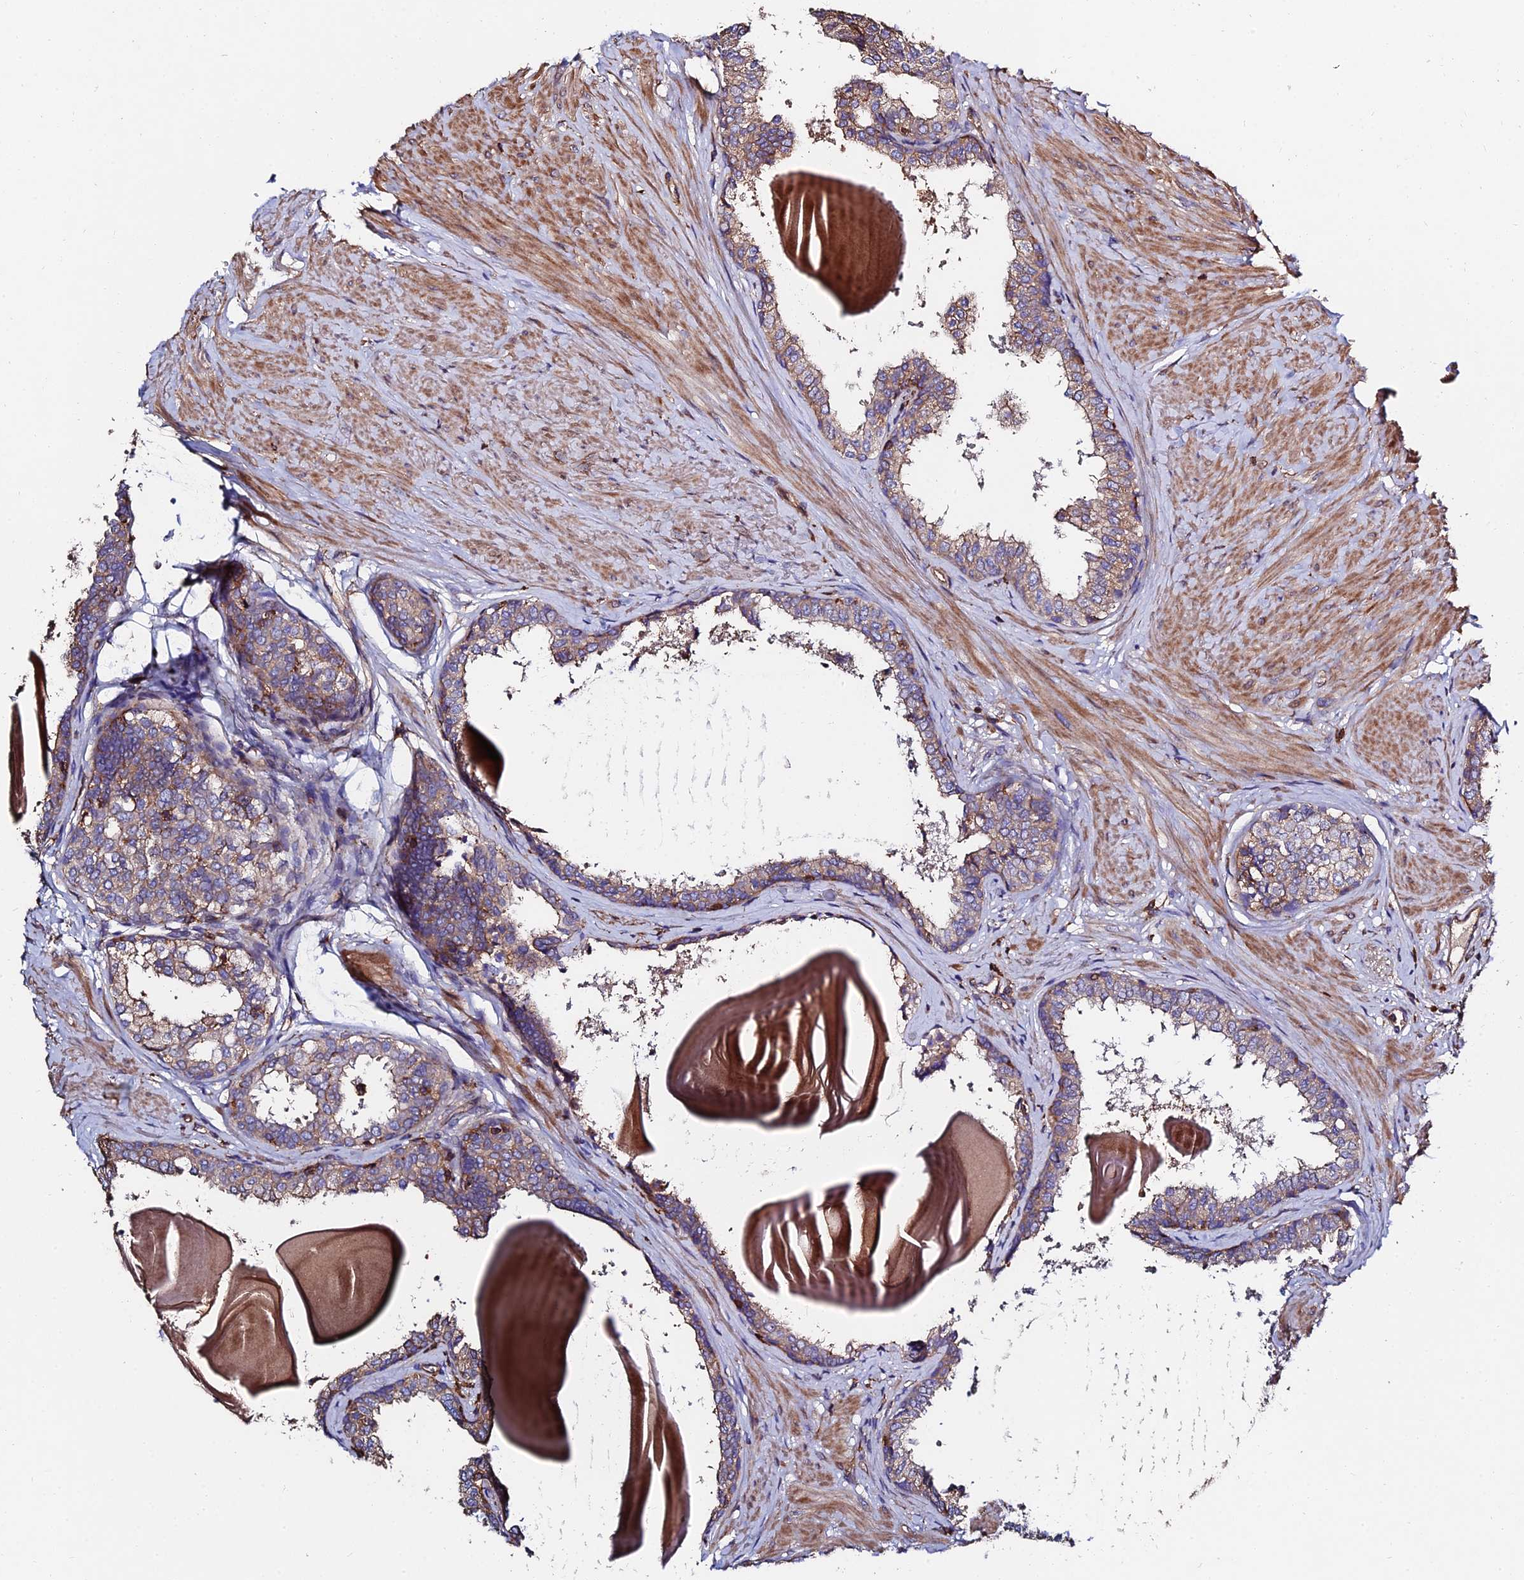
{"staining": {"intensity": "moderate", "quantity": "25%-75%", "location": "cytoplasmic/membranous"}, "tissue": "prostate", "cell_type": "Glandular cells", "image_type": "normal", "snomed": [{"axis": "morphology", "description": "Normal tissue, NOS"}, {"axis": "topography", "description": "Prostate"}], "caption": "This histopathology image displays immunohistochemistry (IHC) staining of benign prostate, with medium moderate cytoplasmic/membranous positivity in about 25%-75% of glandular cells.", "gene": "EXT1", "patient": {"sex": "male", "age": 48}}